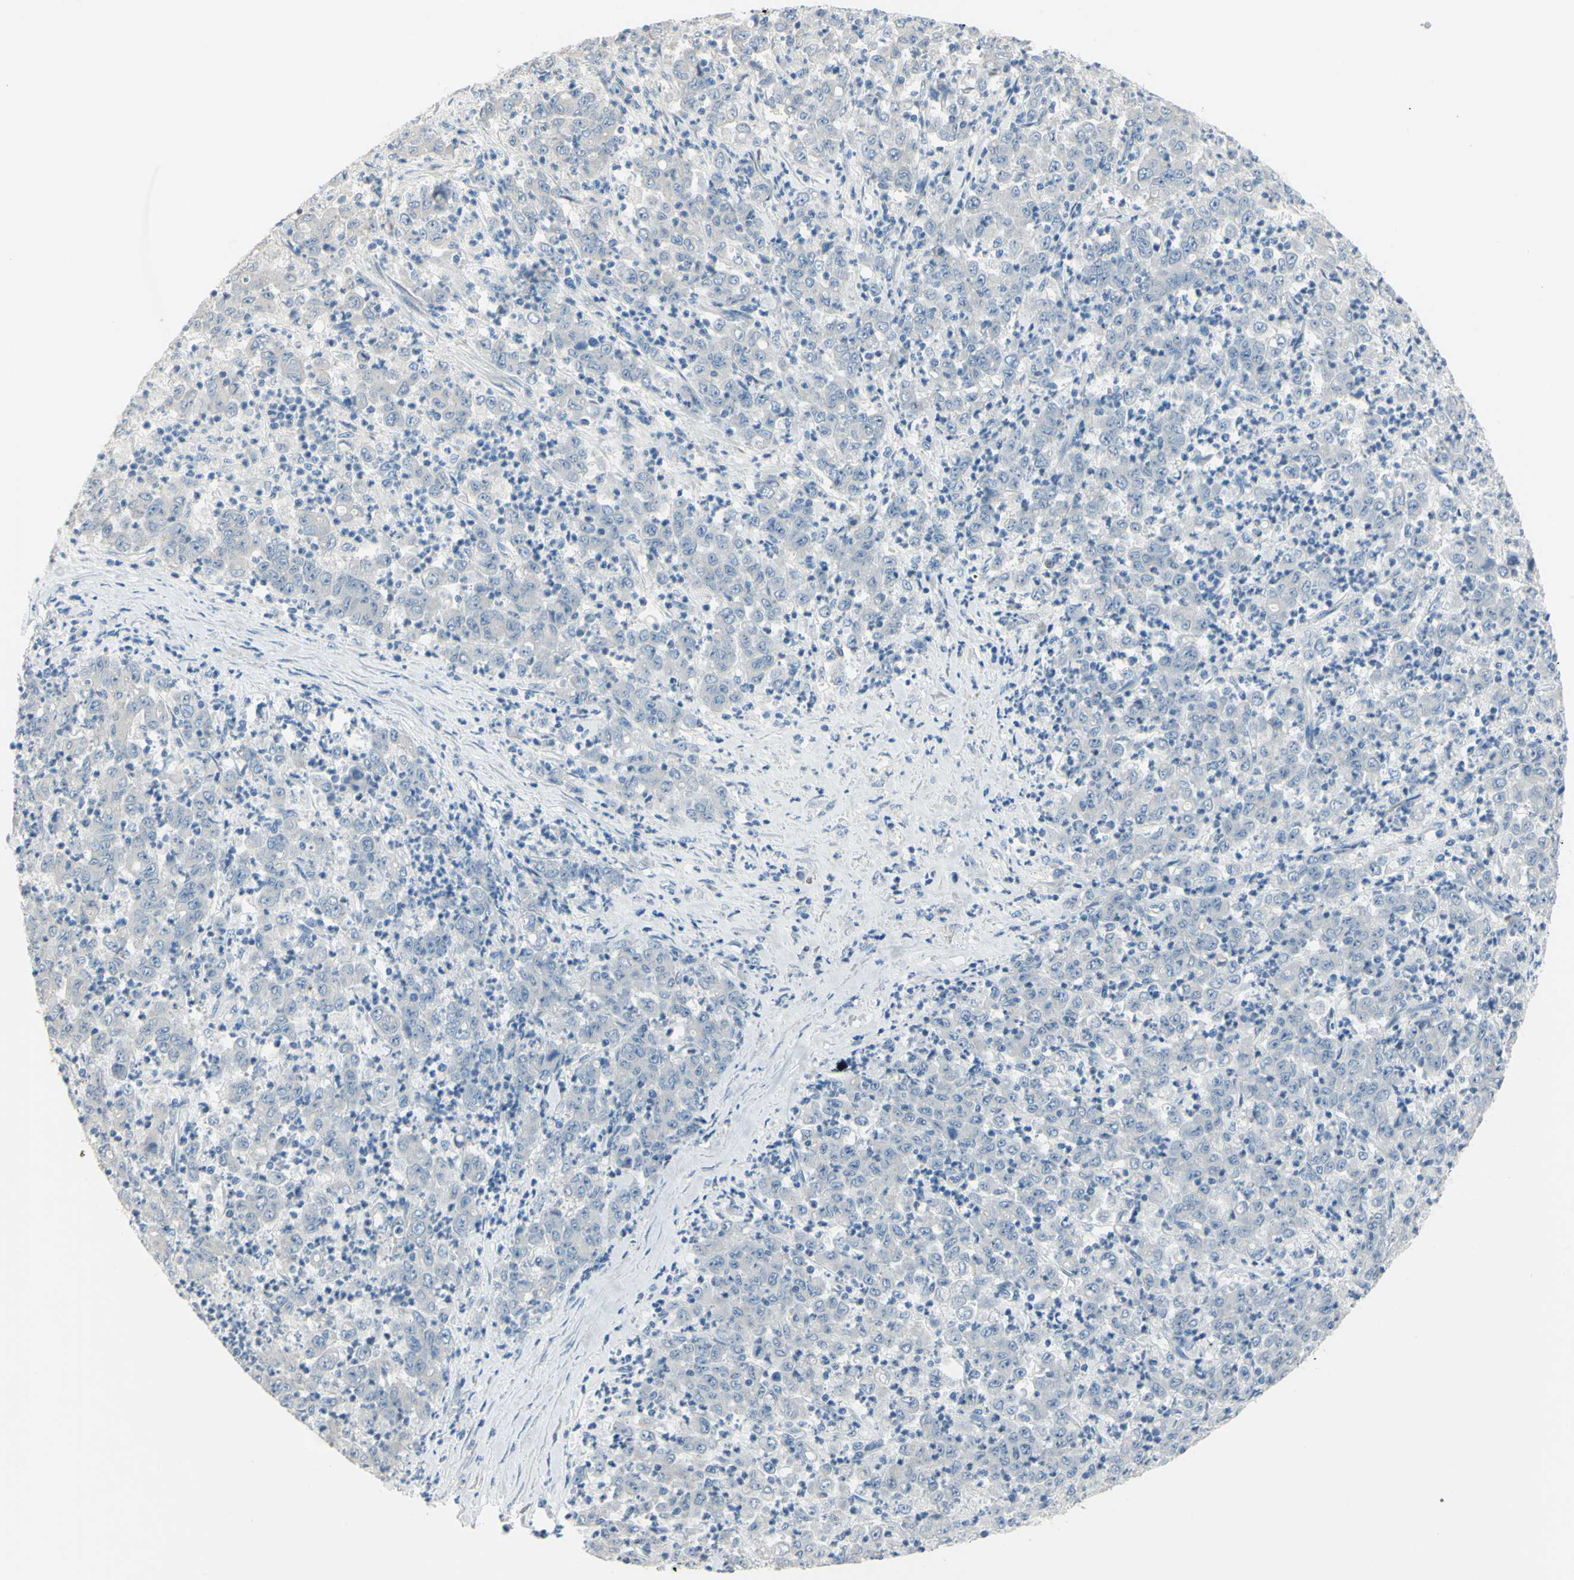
{"staining": {"intensity": "negative", "quantity": "none", "location": "none"}, "tissue": "stomach cancer", "cell_type": "Tumor cells", "image_type": "cancer", "snomed": [{"axis": "morphology", "description": "Adenocarcinoma, NOS"}, {"axis": "topography", "description": "Stomach, lower"}], "caption": "Immunohistochemical staining of human stomach adenocarcinoma shows no significant expression in tumor cells.", "gene": "NCBP2L", "patient": {"sex": "female", "age": 71}}